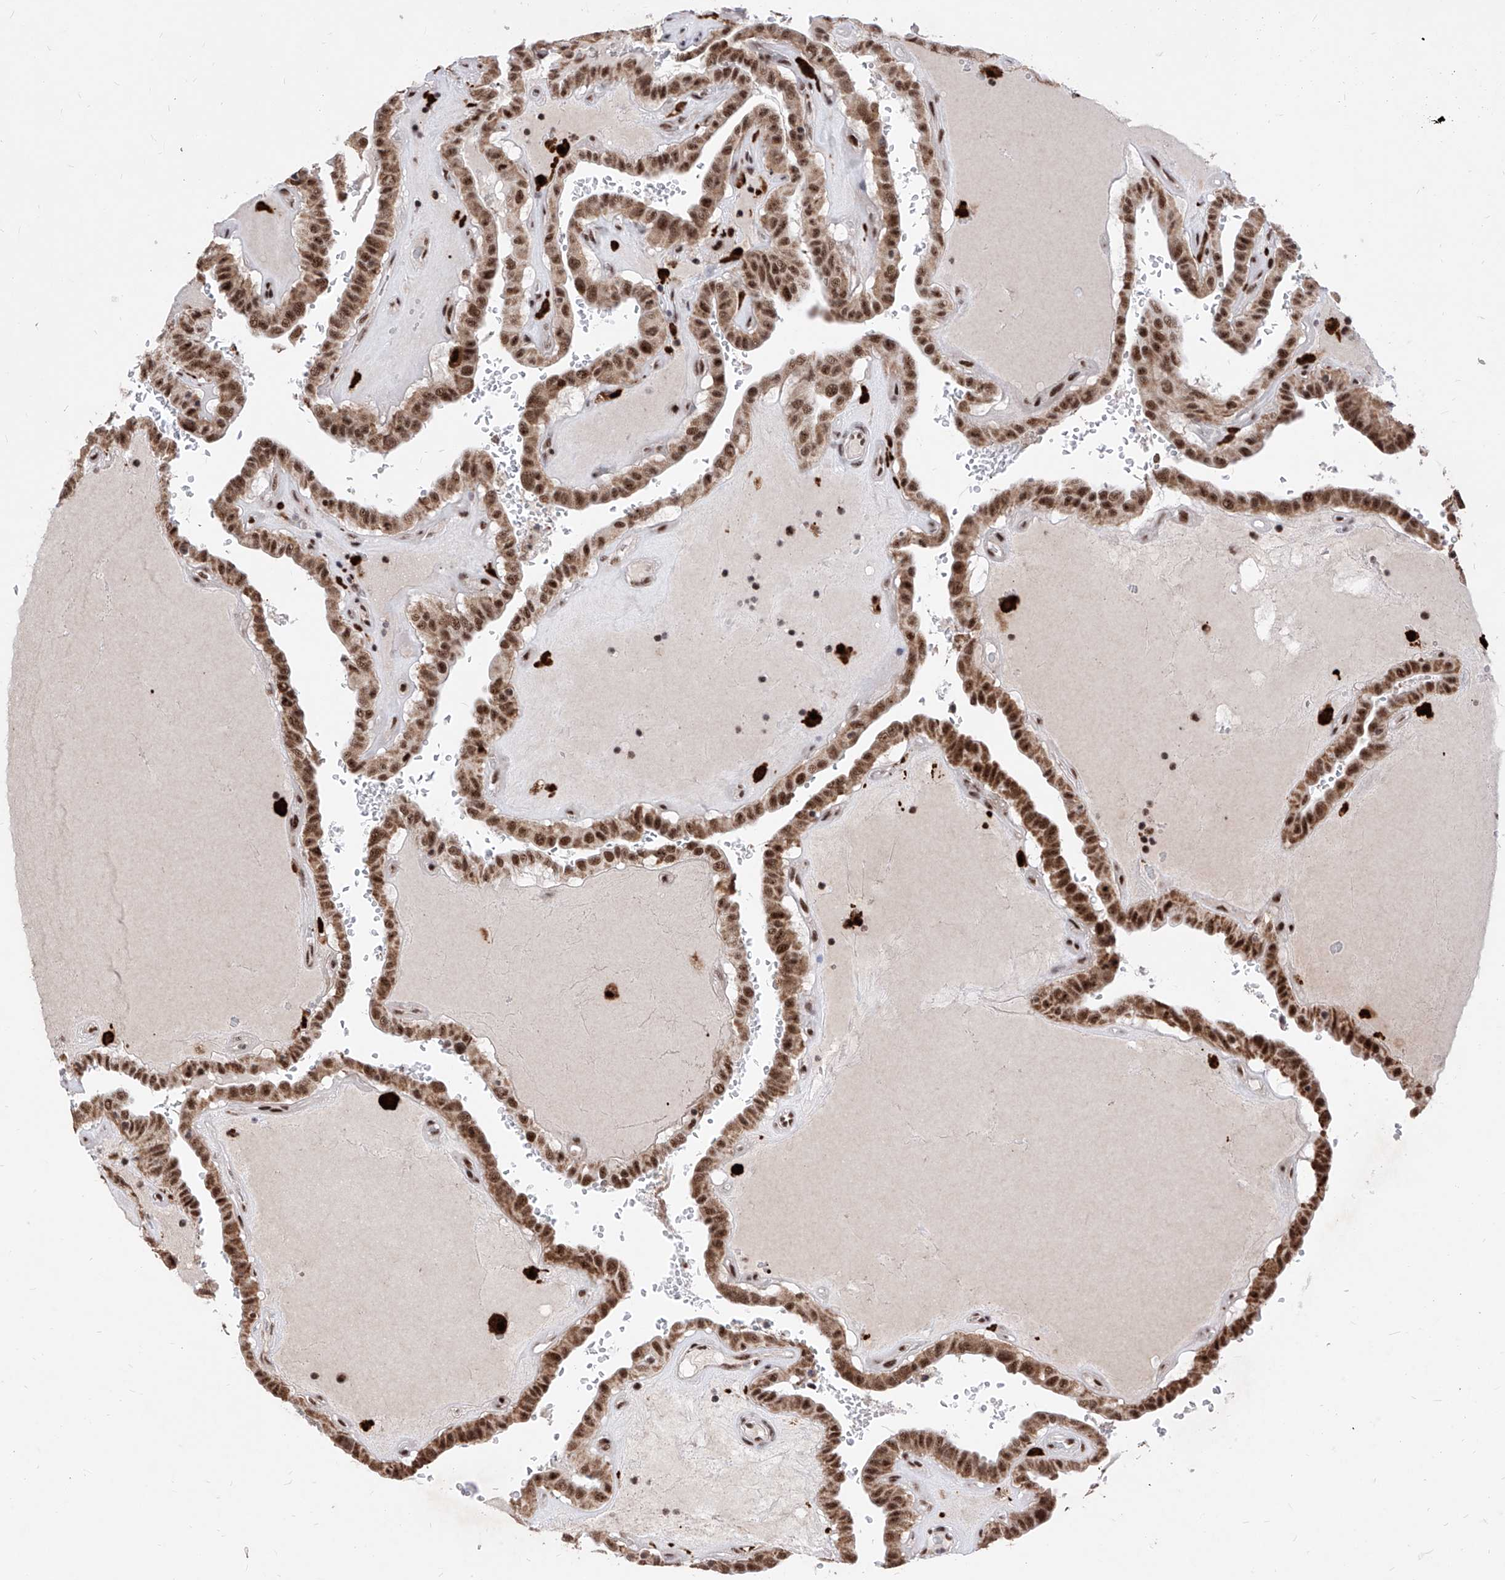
{"staining": {"intensity": "strong", "quantity": ">75%", "location": "cytoplasmic/membranous,nuclear"}, "tissue": "thyroid cancer", "cell_type": "Tumor cells", "image_type": "cancer", "snomed": [{"axis": "morphology", "description": "Papillary adenocarcinoma, NOS"}, {"axis": "topography", "description": "Thyroid gland"}], "caption": "Thyroid papillary adenocarcinoma tissue shows strong cytoplasmic/membranous and nuclear positivity in about >75% of tumor cells", "gene": "PHF5A", "patient": {"sex": "male", "age": 77}}